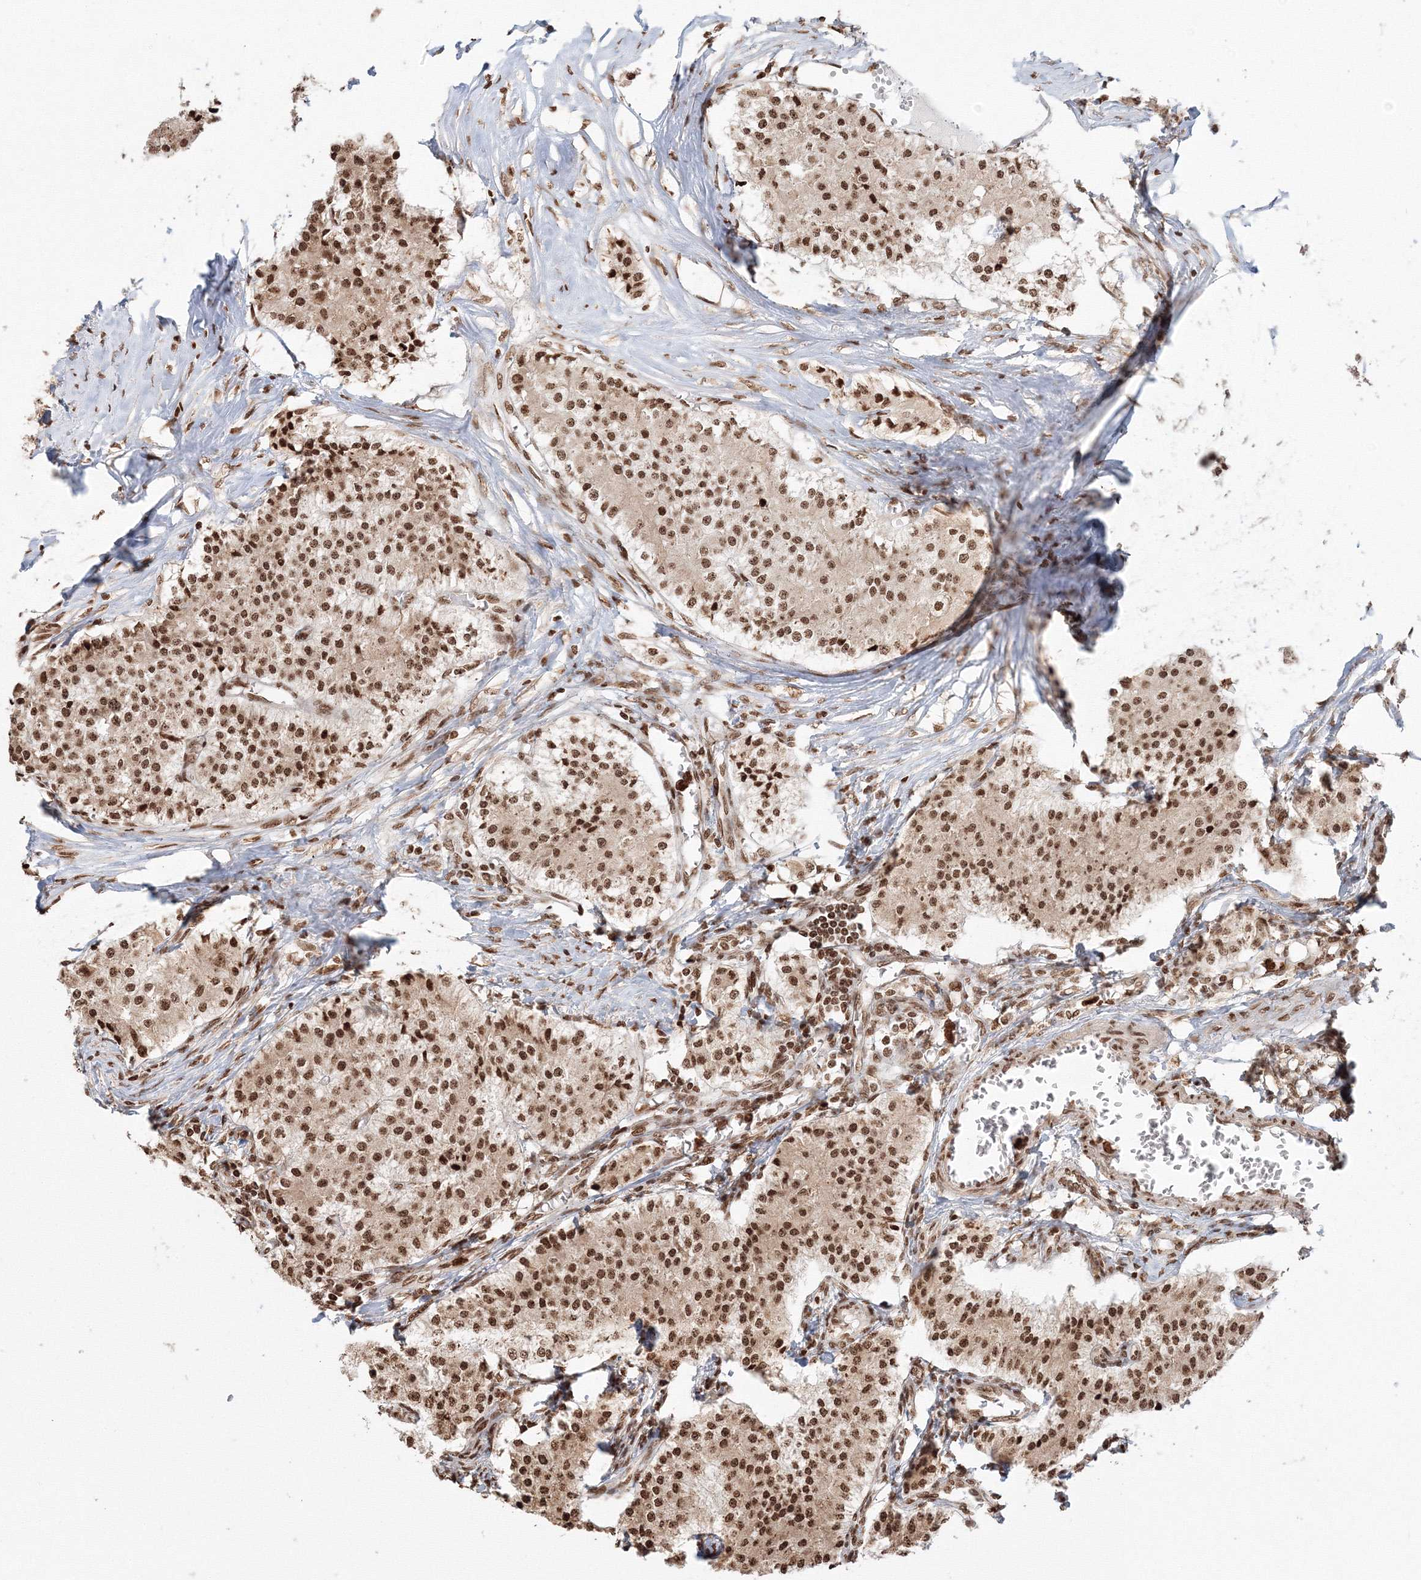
{"staining": {"intensity": "moderate", "quantity": ">75%", "location": "nuclear"}, "tissue": "carcinoid", "cell_type": "Tumor cells", "image_type": "cancer", "snomed": [{"axis": "morphology", "description": "Carcinoid, malignant, NOS"}, {"axis": "topography", "description": "Colon"}], "caption": "Carcinoid was stained to show a protein in brown. There is medium levels of moderate nuclear positivity in about >75% of tumor cells. The staining was performed using DAB (3,3'-diaminobenzidine), with brown indicating positive protein expression. Nuclei are stained blue with hematoxylin.", "gene": "KIF20A", "patient": {"sex": "female", "age": 52}}